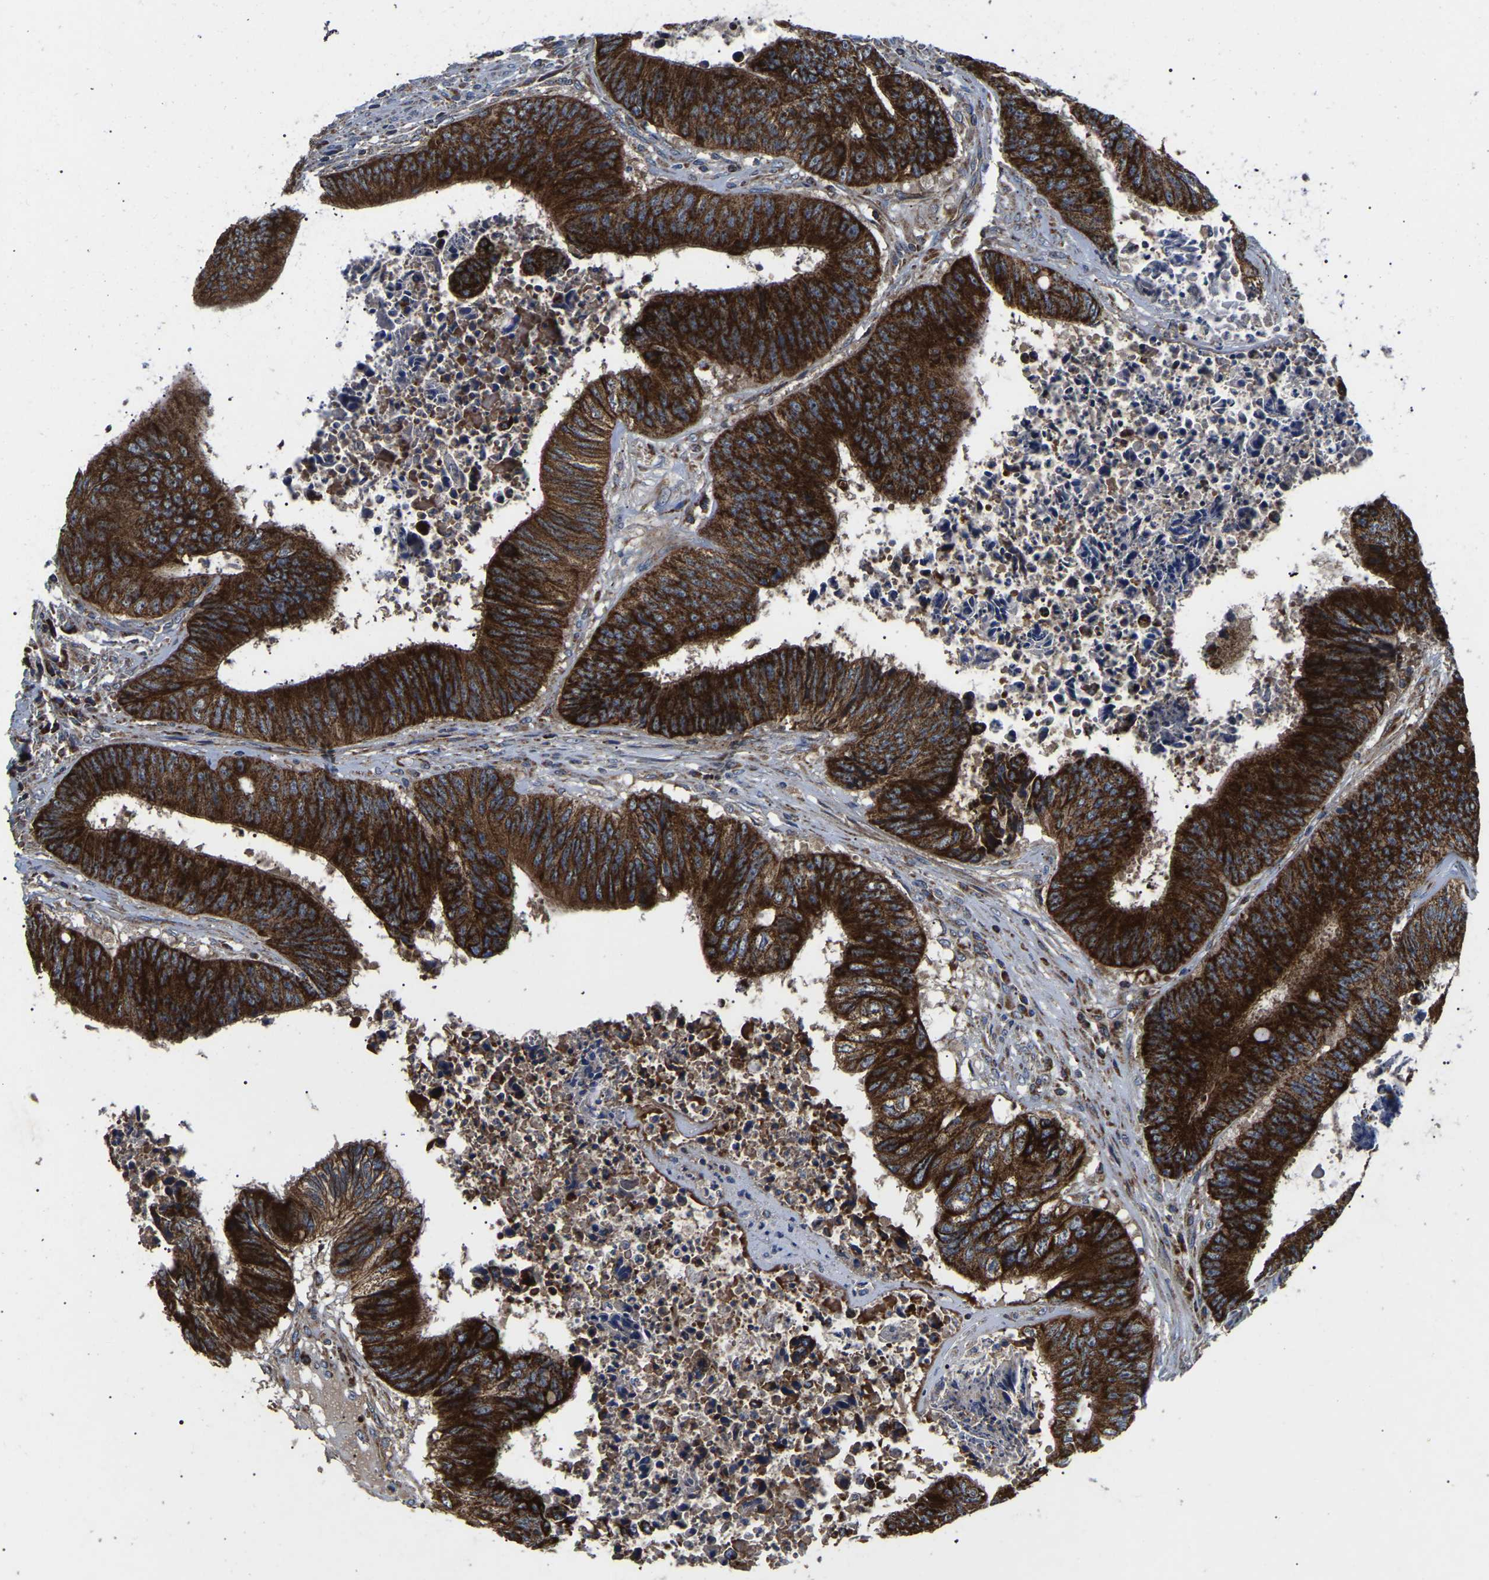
{"staining": {"intensity": "strong", "quantity": ">75%", "location": "cytoplasmic/membranous"}, "tissue": "colorectal cancer", "cell_type": "Tumor cells", "image_type": "cancer", "snomed": [{"axis": "morphology", "description": "Adenocarcinoma, NOS"}, {"axis": "topography", "description": "Rectum"}], "caption": "Immunohistochemical staining of human colorectal cancer (adenocarcinoma) shows high levels of strong cytoplasmic/membranous protein staining in approximately >75% of tumor cells.", "gene": "PPM1E", "patient": {"sex": "male", "age": 72}}